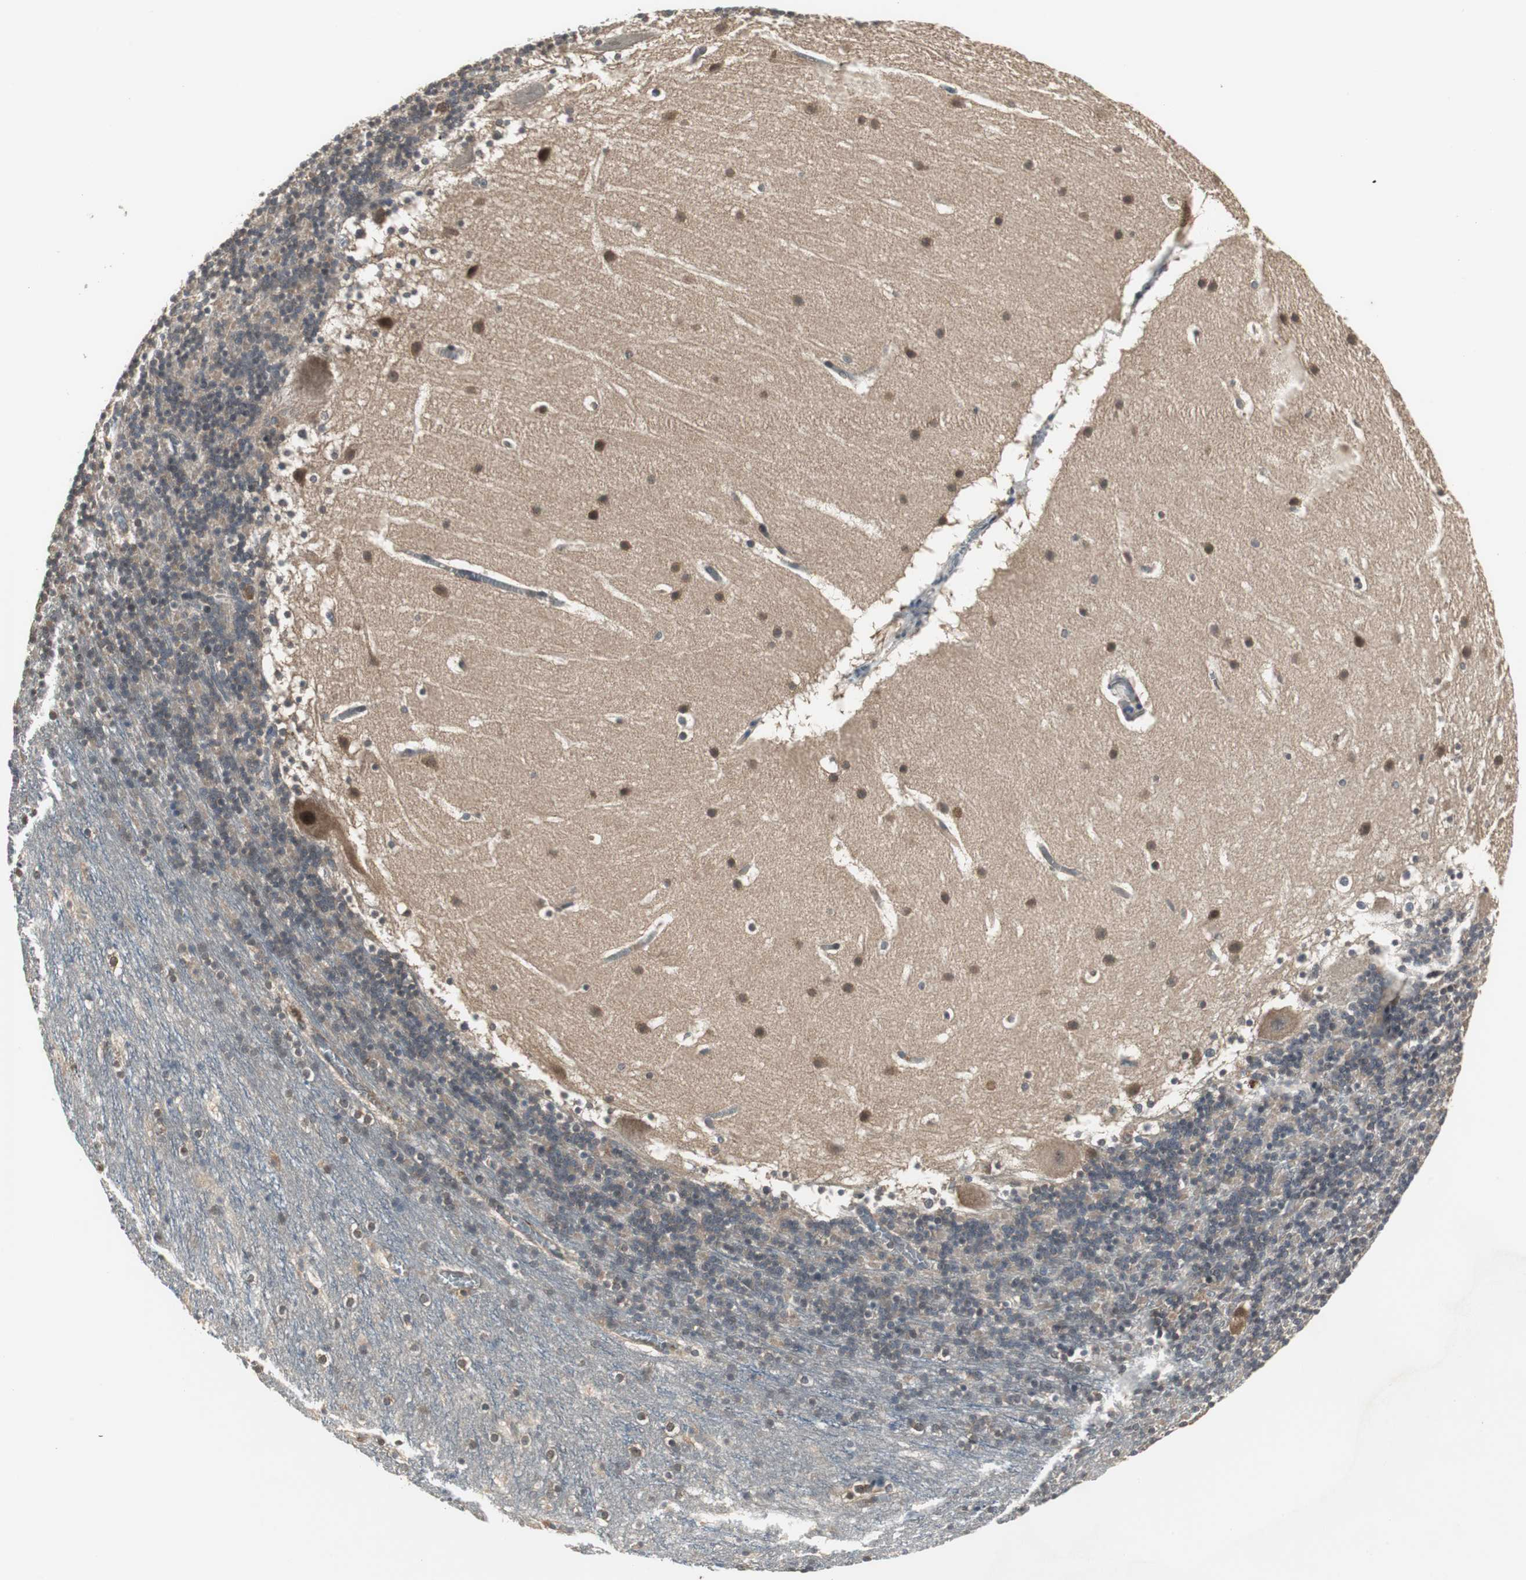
{"staining": {"intensity": "weak", "quantity": "25%-75%", "location": "cytoplasmic/membranous,nuclear"}, "tissue": "cerebellum", "cell_type": "Cells in granular layer", "image_type": "normal", "snomed": [{"axis": "morphology", "description": "Normal tissue, NOS"}, {"axis": "topography", "description": "Cerebellum"}], "caption": "This photomicrograph displays IHC staining of benign cerebellum, with low weak cytoplasmic/membranous,nuclear expression in about 25%-75% of cells in granular layer.", "gene": "PFDN1", "patient": {"sex": "male", "age": 45}}